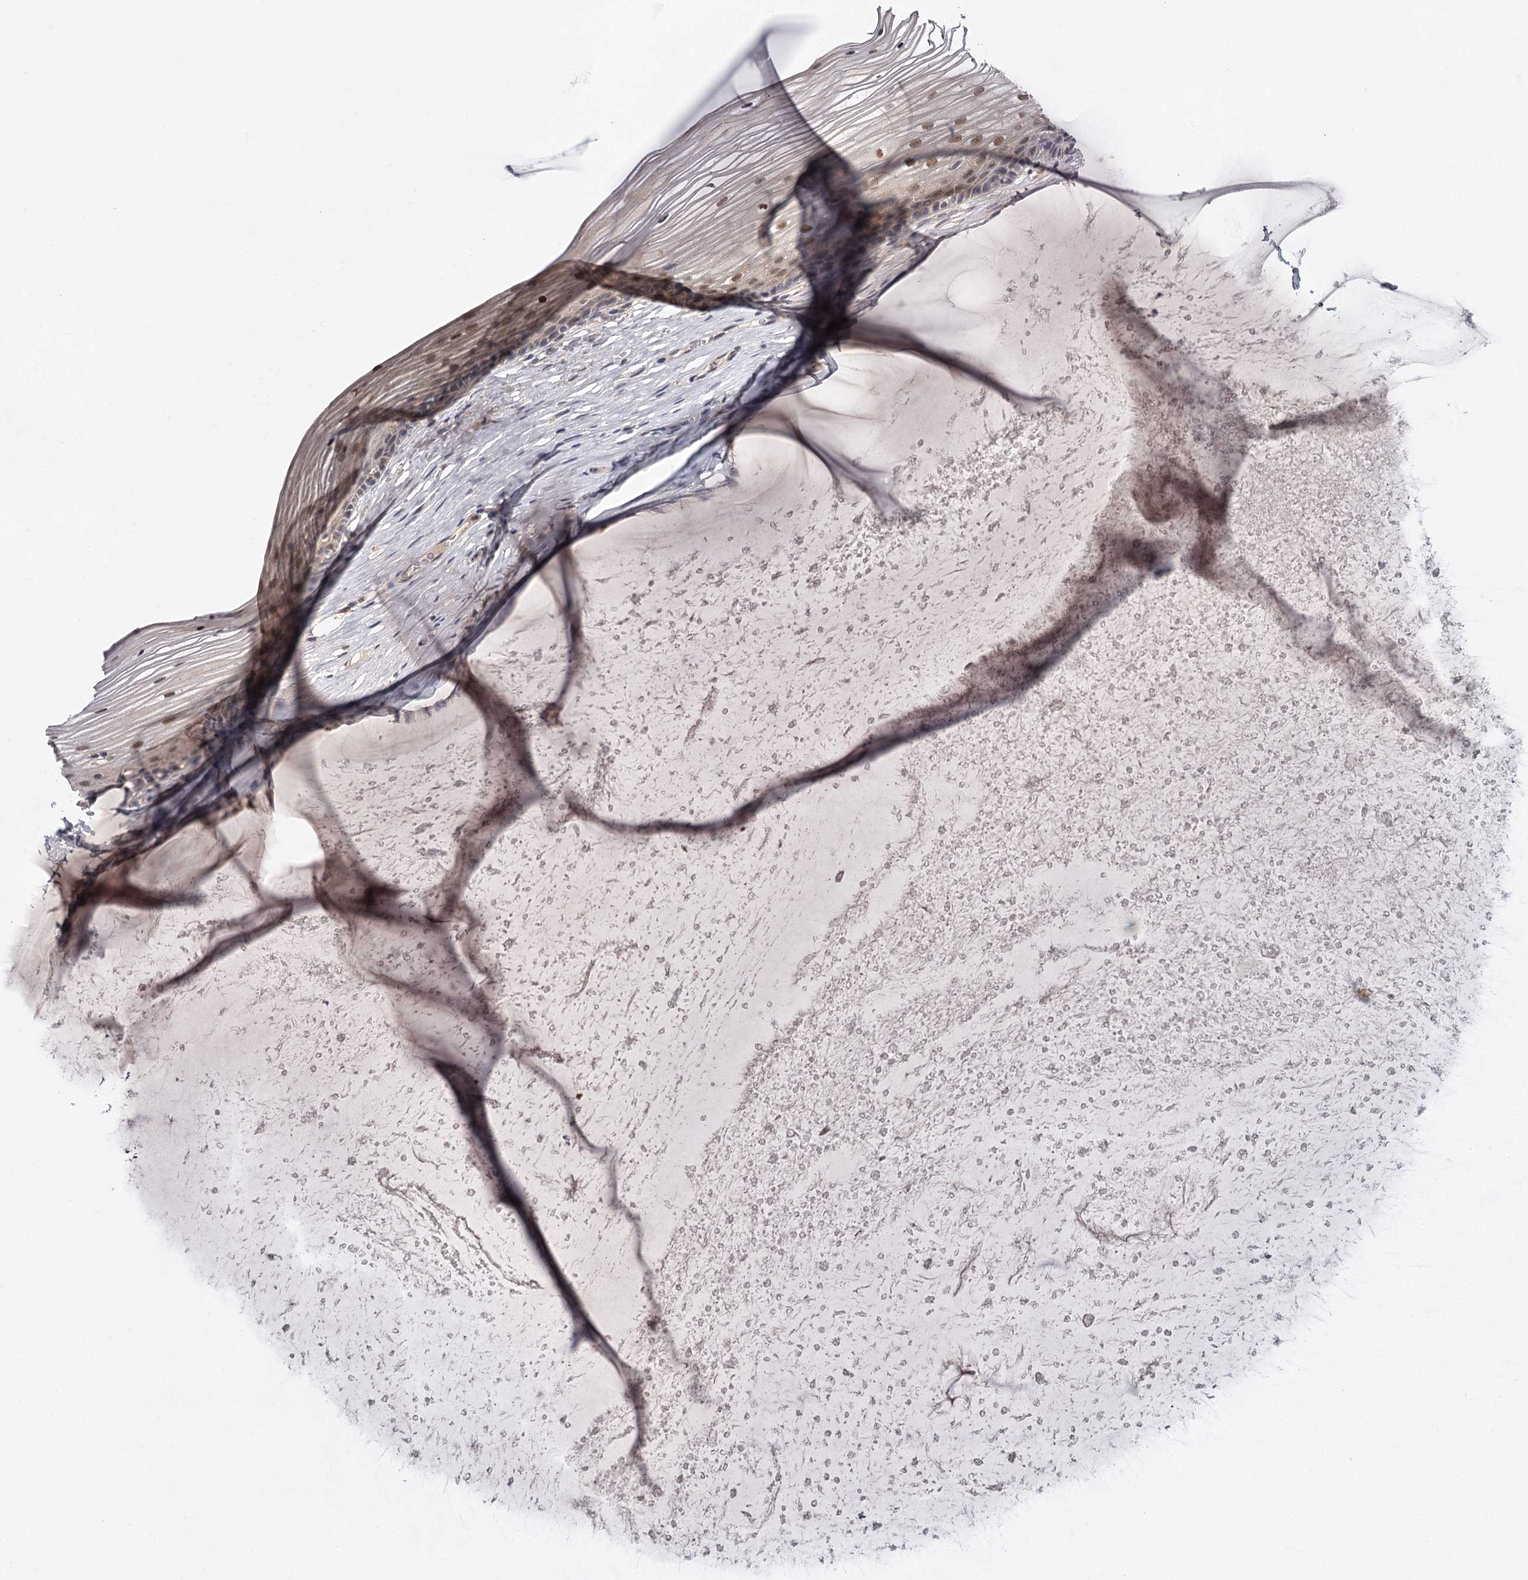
{"staining": {"intensity": "moderate", "quantity": "25%-75%", "location": "cytoplasmic/membranous,nuclear"}, "tissue": "vagina", "cell_type": "Squamous epithelial cells", "image_type": "normal", "snomed": [{"axis": "morphology", "description": "Normal tissue, NOS"}, {"axis": "topography", "description": "Vagina"}, {"axis": "topography", "description": "Cervix"}], "caption": "Immunohistochemical staining of normal vagina shows moderate cytoplasmic/membranous,nuclear protein staining in approximately 25%-75% of squamous epithelial cells.", "gene": "GTSF1", "patient": {"sex": "female", "age": 40}}